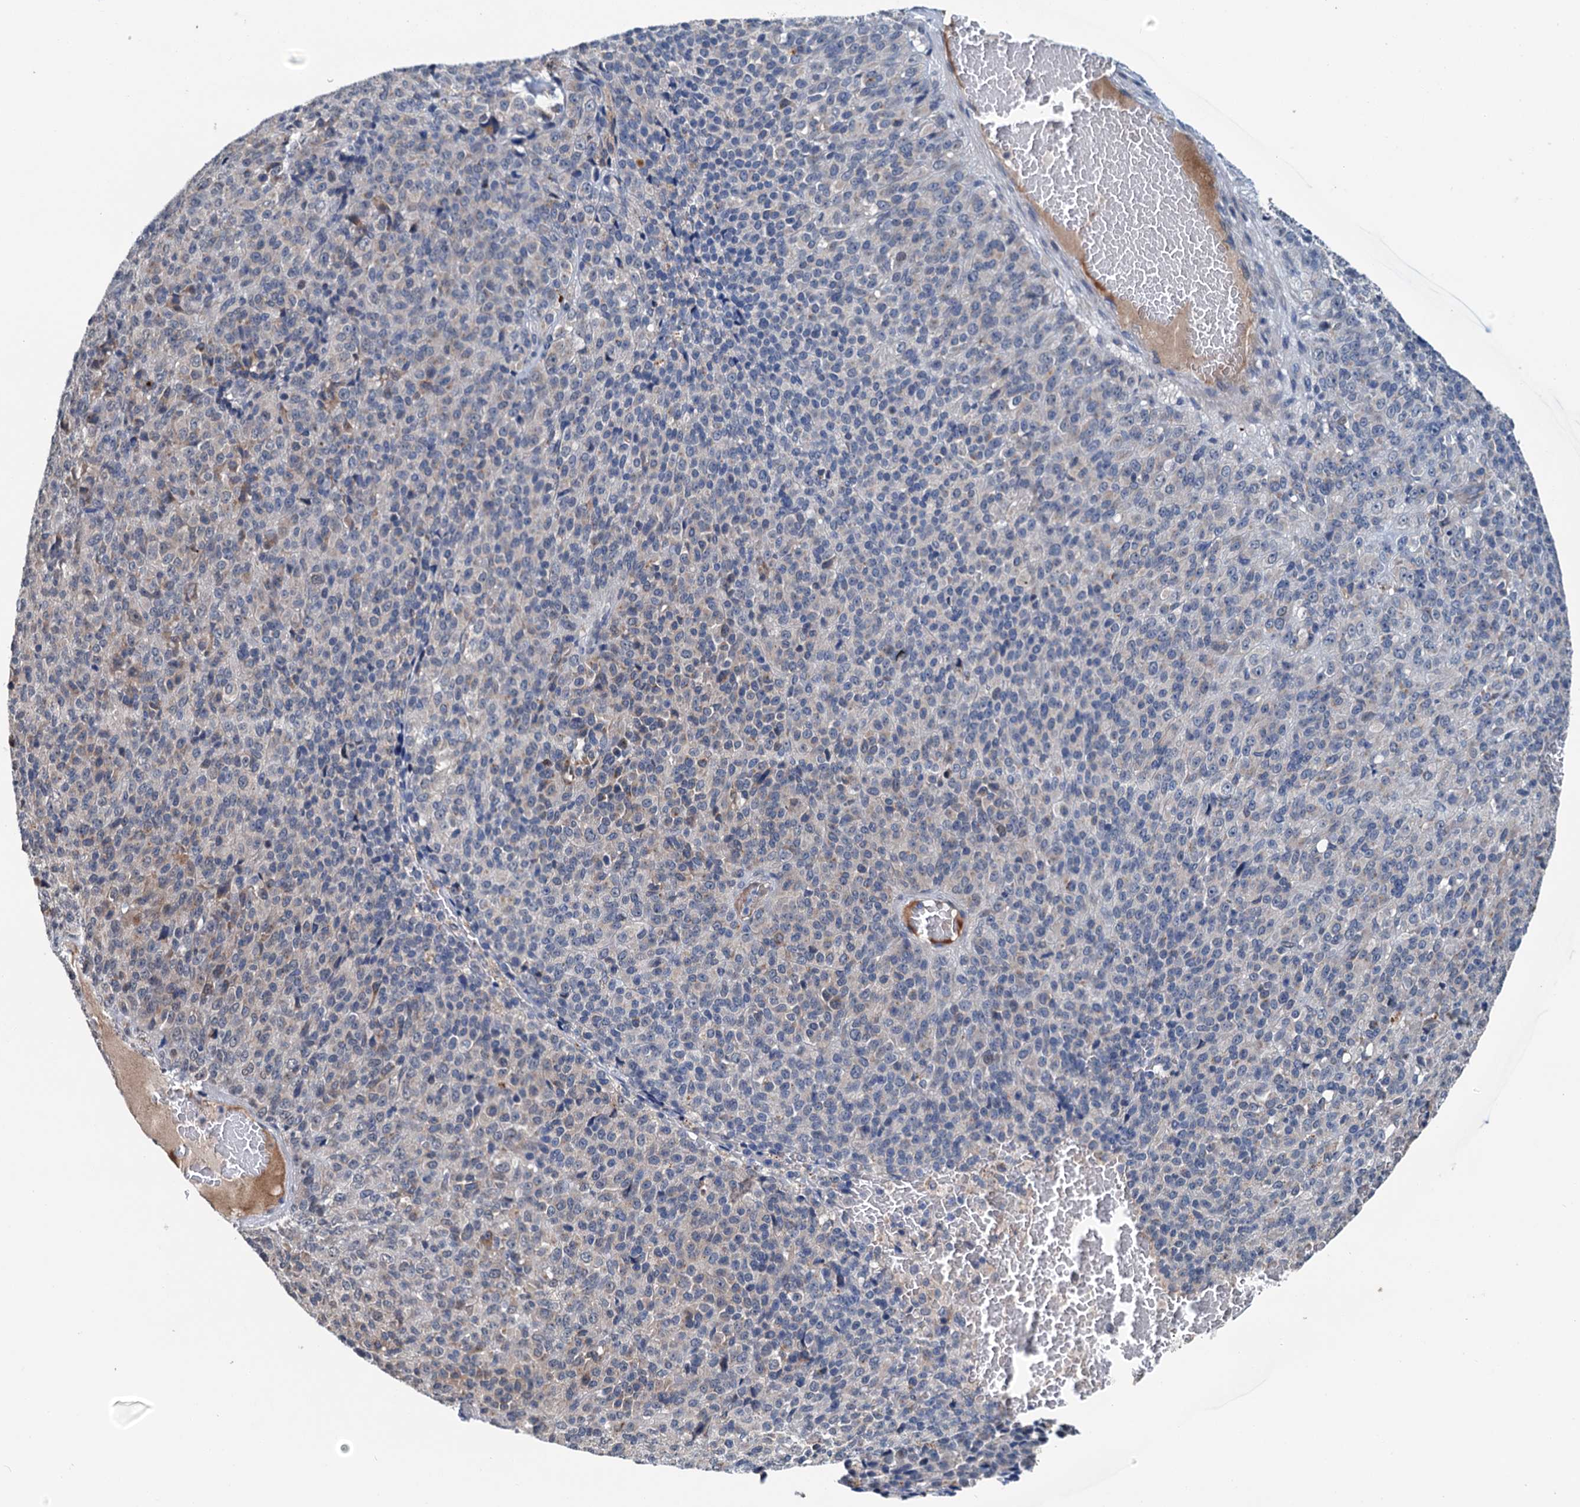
{"staining": {"intensity": "weak", "quantity": "<25%", "location": "cytoplasmic/membranous"}, "tissue": "melanoma", "cell_type": "Tumor cells", "image_type": "cancer", "snomed": [{"axis": "morphology", "description": "Malignant melanoma, Metastatic site"}, {"axis": "topography", "description": "Brain"}], "caption": "Tumor cells are negative for brown protein staining in melanoma.", "gene": "SHLD1", "patient": {"sex": "female", "age": 56}}